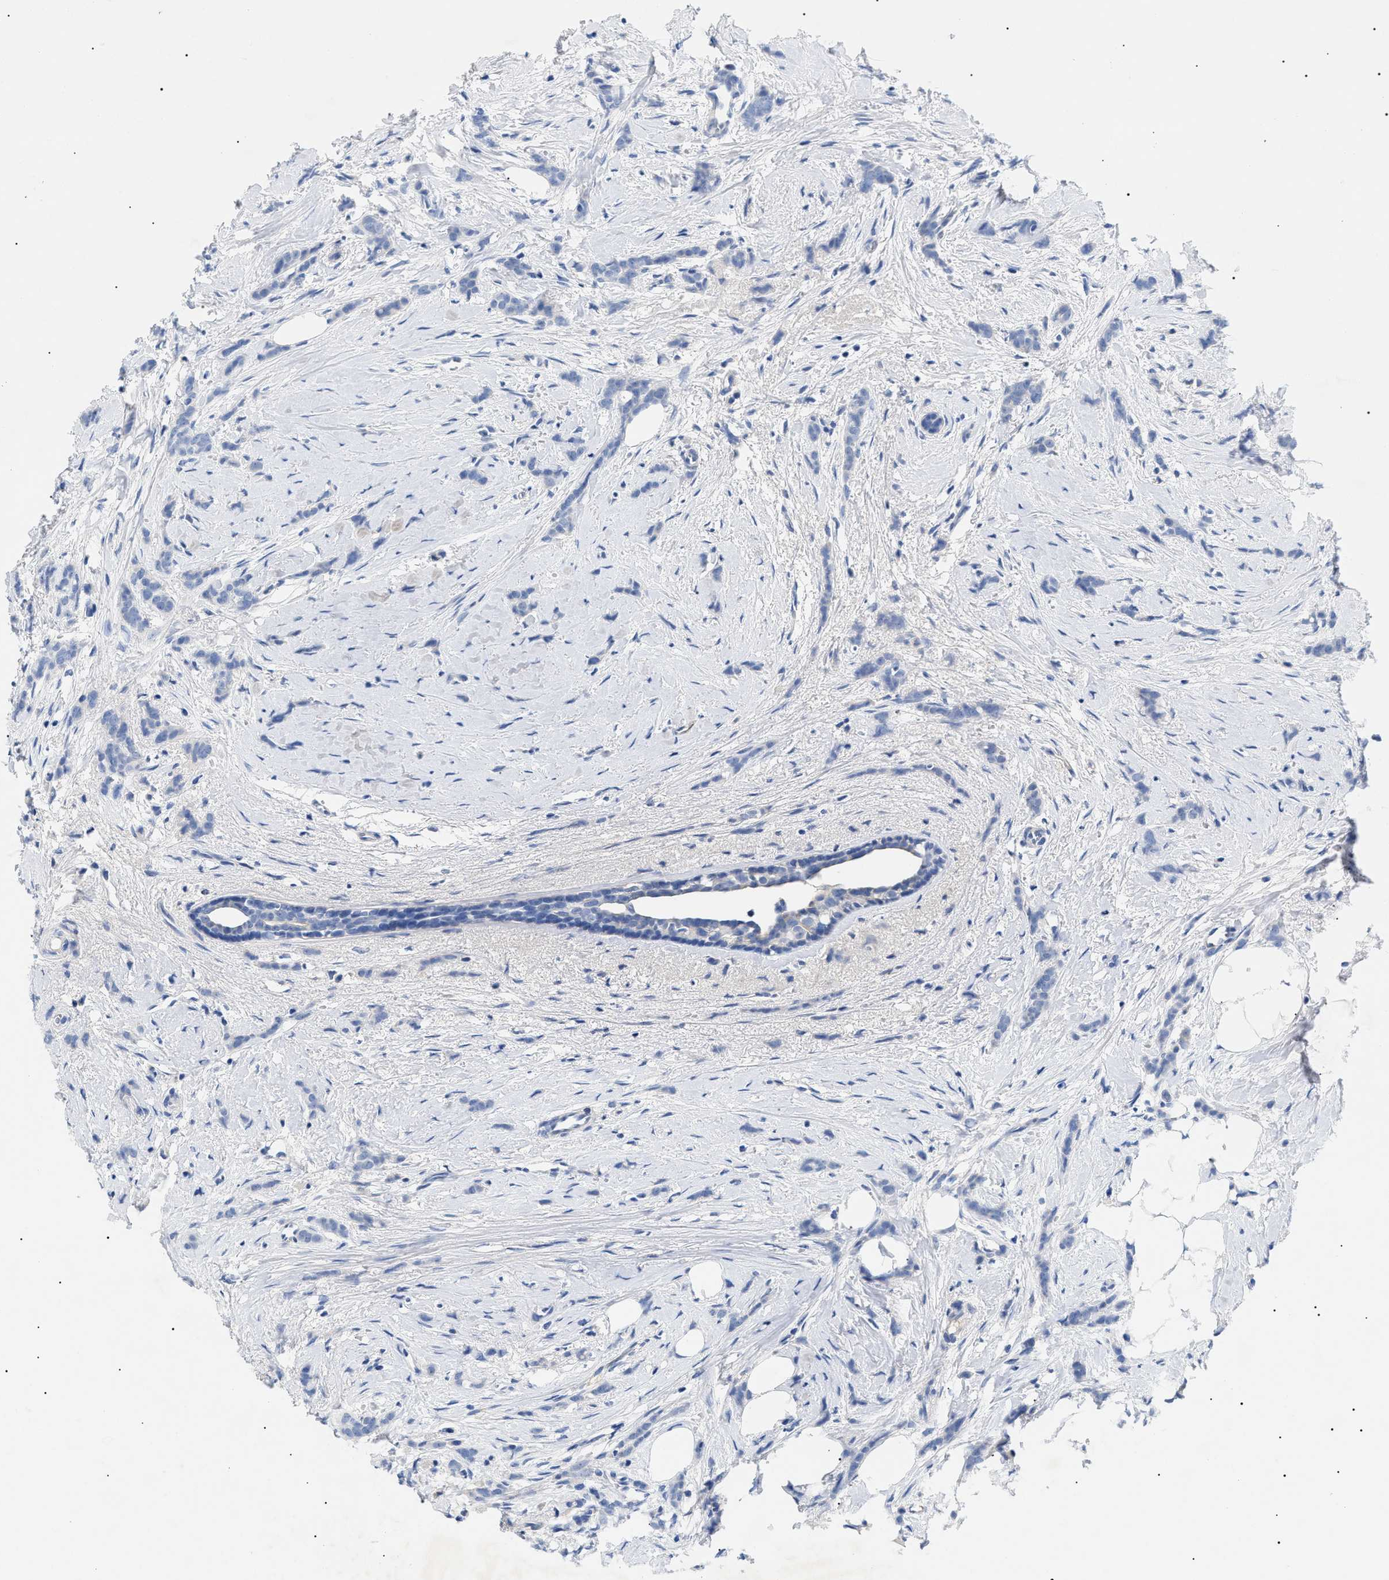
{"staining": {"intensity": "negative", "quantity": "none", "location": "none"}, "tissue": "breast cancer", "cell_type": "Tumor cells", "image_type": "cancer", "snomed": [{"axis": "morphology", "description": "Lobular carcinoma, in situ"}, {"axis": "morphology", "description": "Lobular carcinoma"}, {"axis": "topography", "description": "Breast"}], "caption": "Immunohistochemistry (IHC) image of lobular carcinoma in situ (breast) stained for a protein (brown), which reveals no expression in tumor cells.", "gene": "ACKR1", "patient": {"sex": "female", "age": 41}}